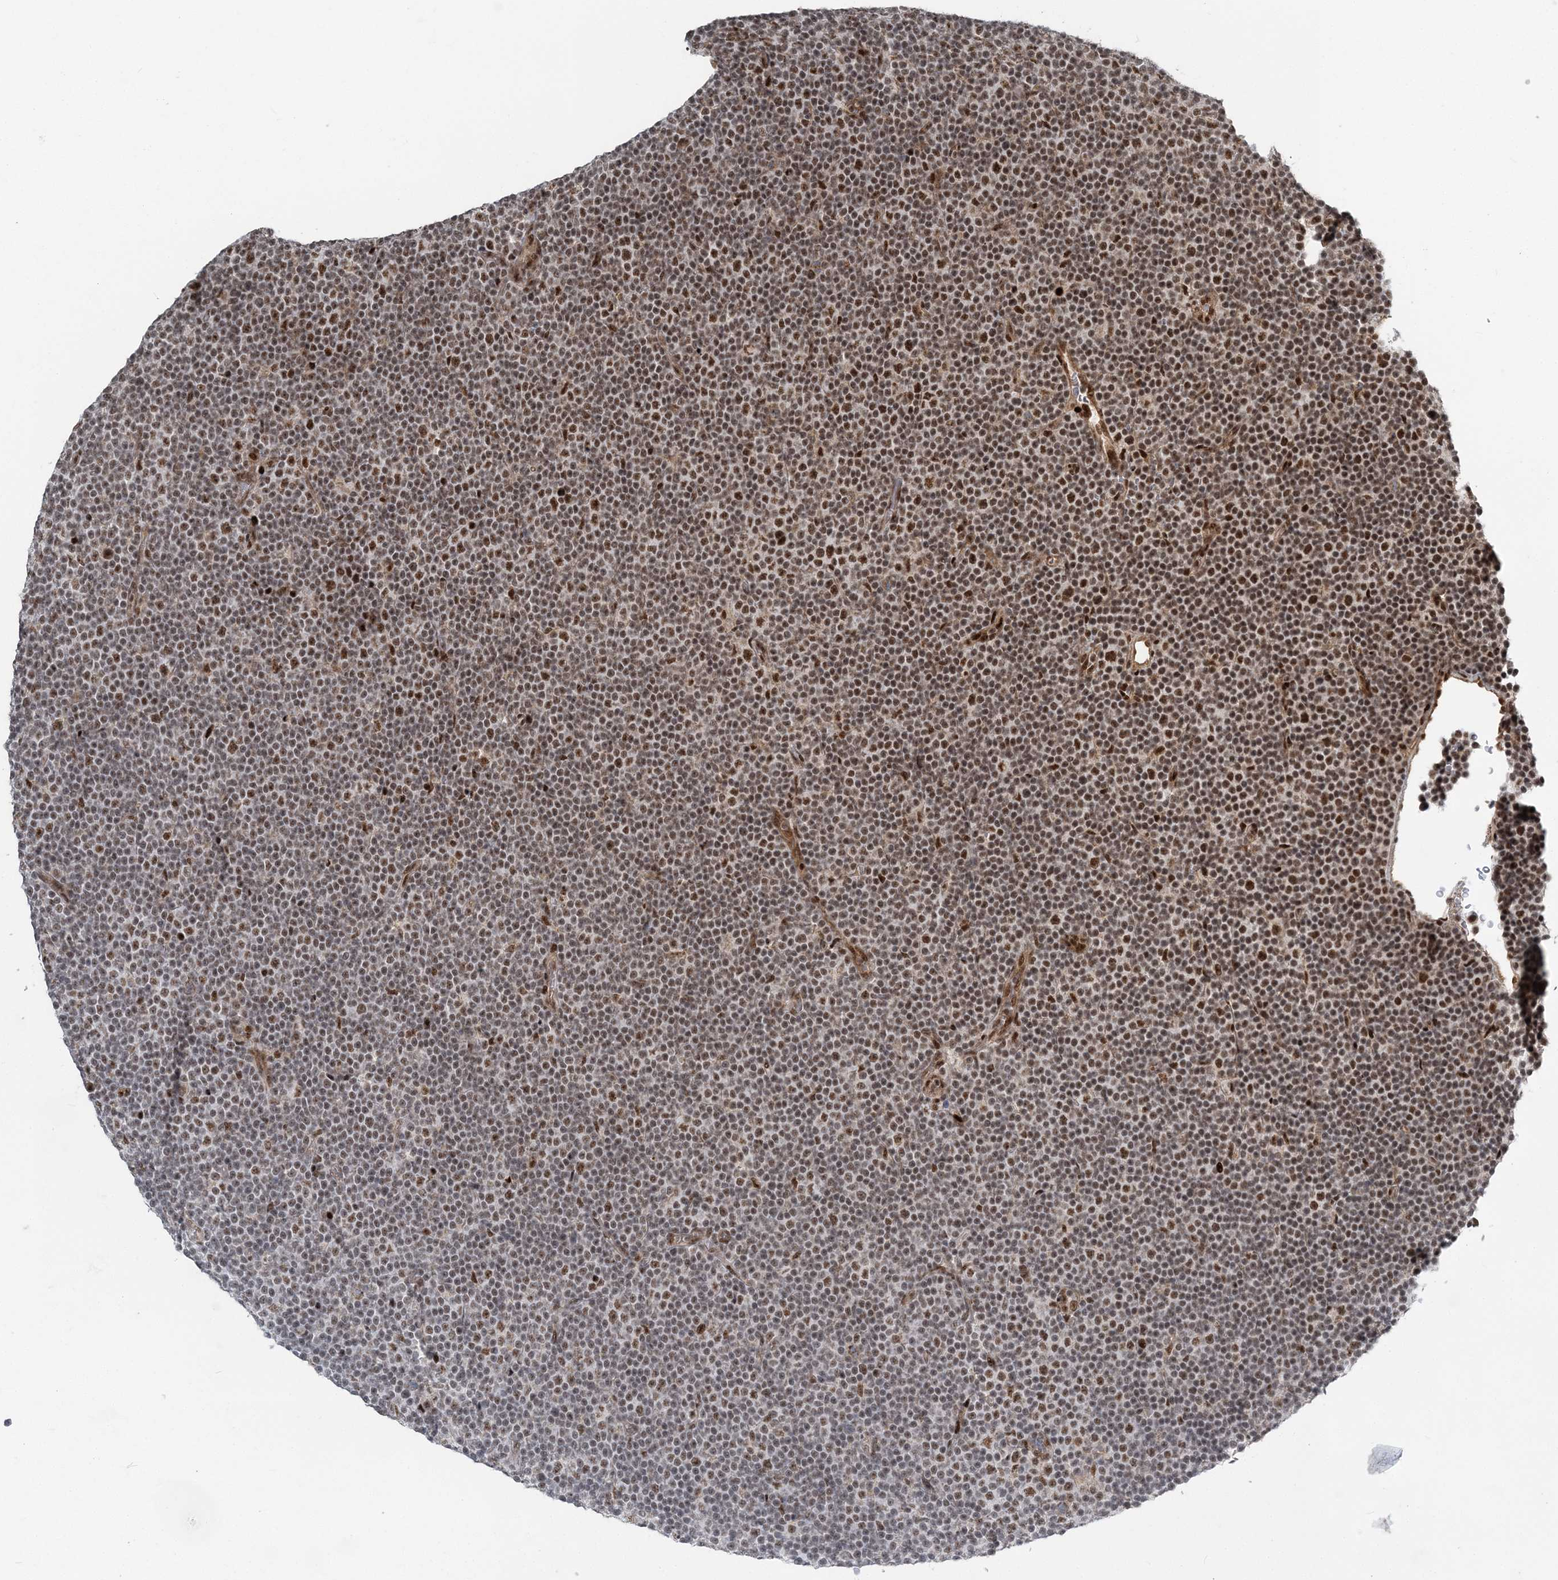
{"staining": {"intensity": "moderate", "quantity": ">75%", "location": "nuclear"}, "tissue": "lymphoma", "cell_type": "Tumor cells", "image_type": "cancer", "snomed": [{"axis": "morphology", "description": "Malignant lymphoma, non-Hodgkin's type, Low grade"}, {"axis": "topography", "description": "Lymph node"}], "caption": "Protein staining by IHC demonstrates moderate nuclear expression in about >75% of tumor cells in malignant lymphoma, non-Hodgkin's type (low-grade).", "gene": "CWC22", "patient": {"sex": "female", "age": 67}}